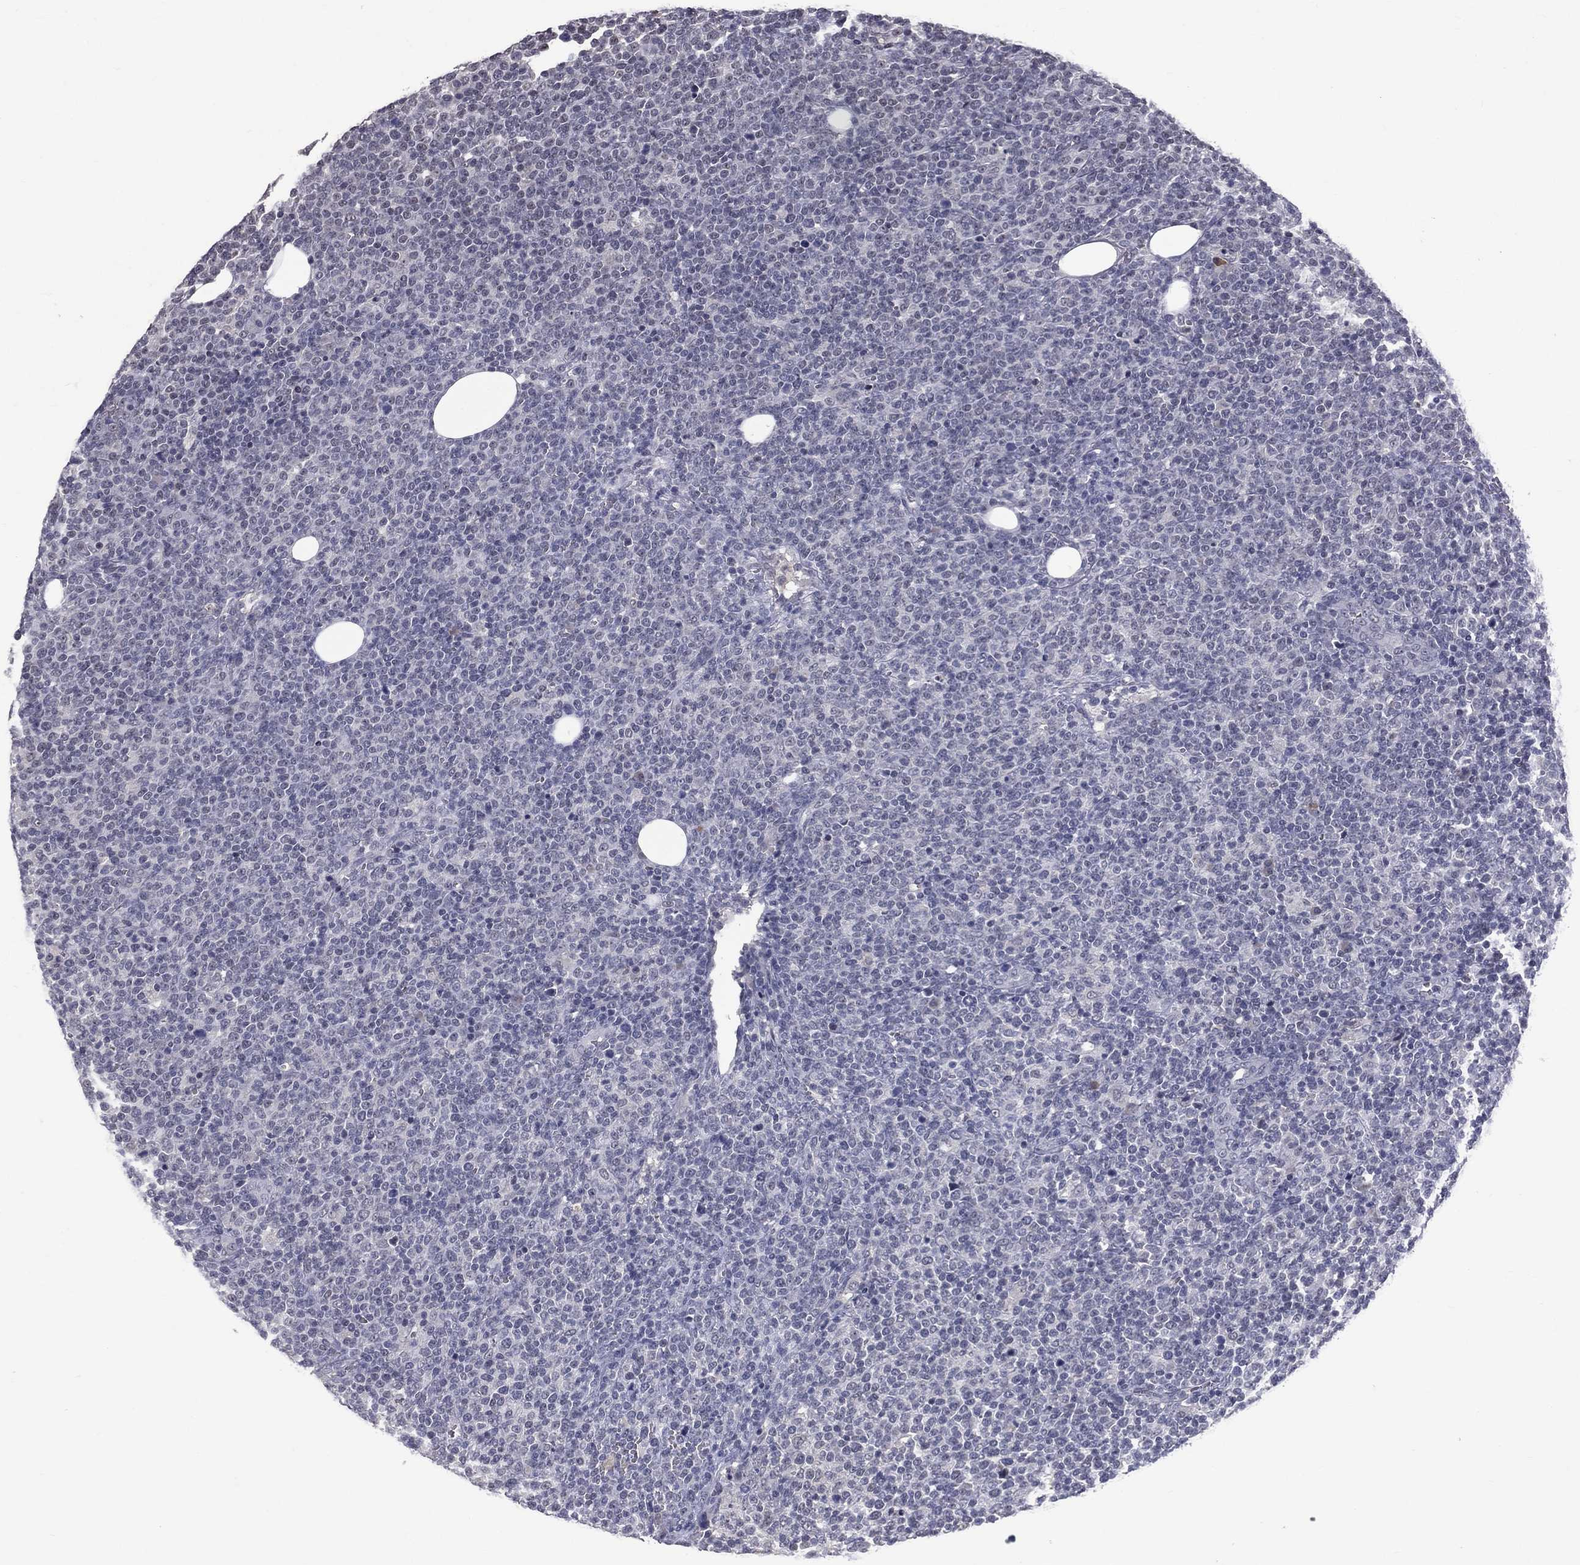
{"staining": {"intensity": "negative", "quantity": "none", "location": "none"}, "tissue": "lymphoma", "cell_type": "Tumor cells", "image_type": "cancer", "snomed": [{"axis": "morphology", "description": "Malignant lymphoma, non-Hodgkin's type, High grade"}, {"axis": "topography", "description": "Lymph node"}], "caption": "Human lymphoma stained for a protein using immunohistochemistry (IHC) exhibits no expression in tumor cells.", "gene": "DSG4", "patient": {"sex": "male", "age": 61}}